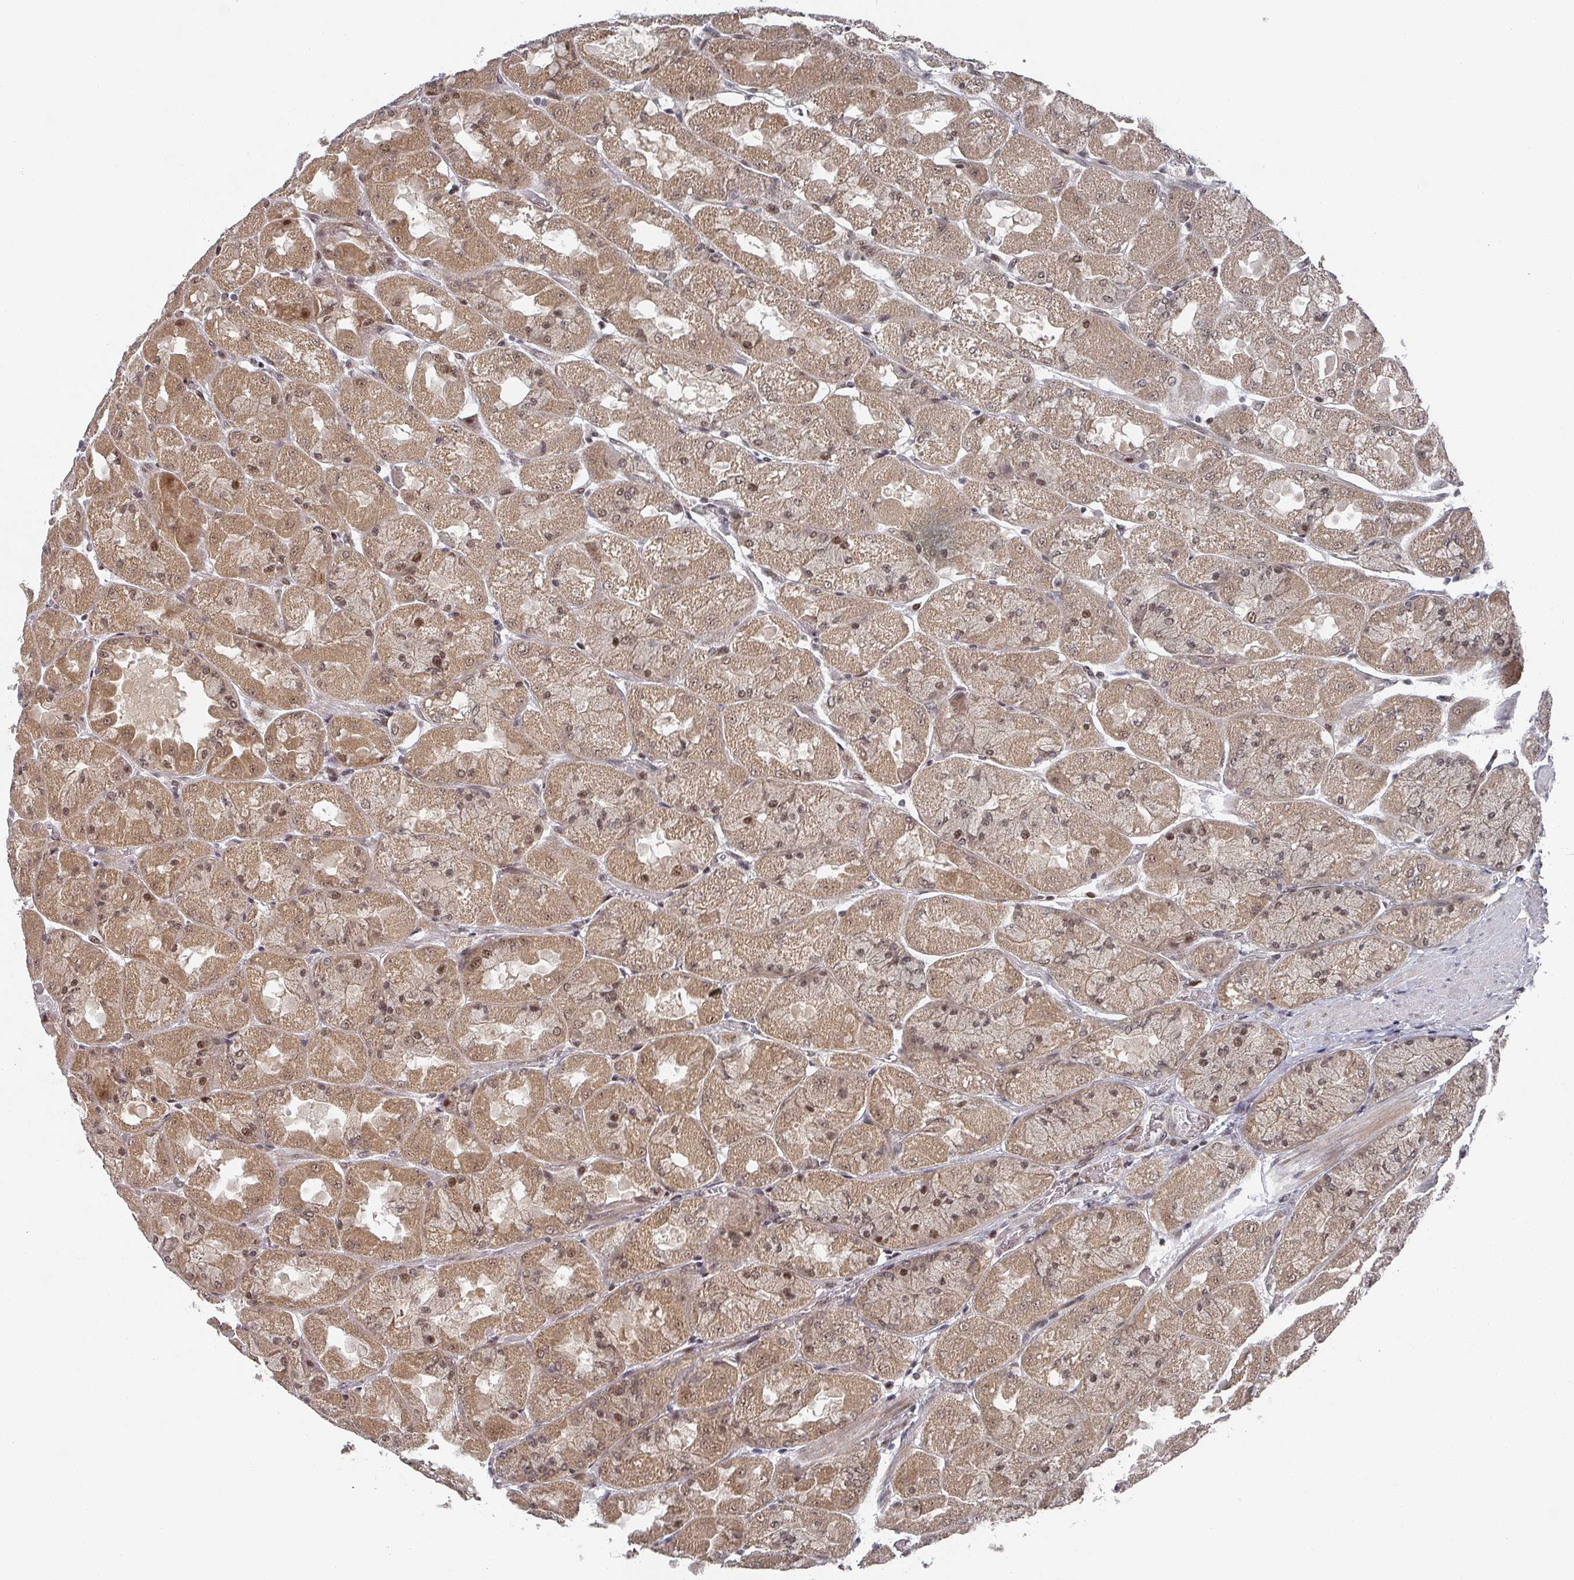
{"staining": {"intensity": "moderate", "quantity": ">75%", "location": "cytoplasmic/membranous,nuclear"}, "tissue": "stomach", "cell_type": "Glandular cells", "image_type": "normal", "snomed": [{"axis": "morphology", "description": "Normal tissue, NOS"}, {"axis": "topography", "description": "Stomach"}], "caption": "Immunohistochemical staining of benign stomach shows medium levels of moderate cytoplasmic/membranous,nuclear staining in approximately >75% of glandular cells. (DAB (3,3'-diaminobenzidine) IHC with brightfield microscopy, high magnification).", "gene": "KIF1C", "patient": {"sex": "female", "age": 61}}